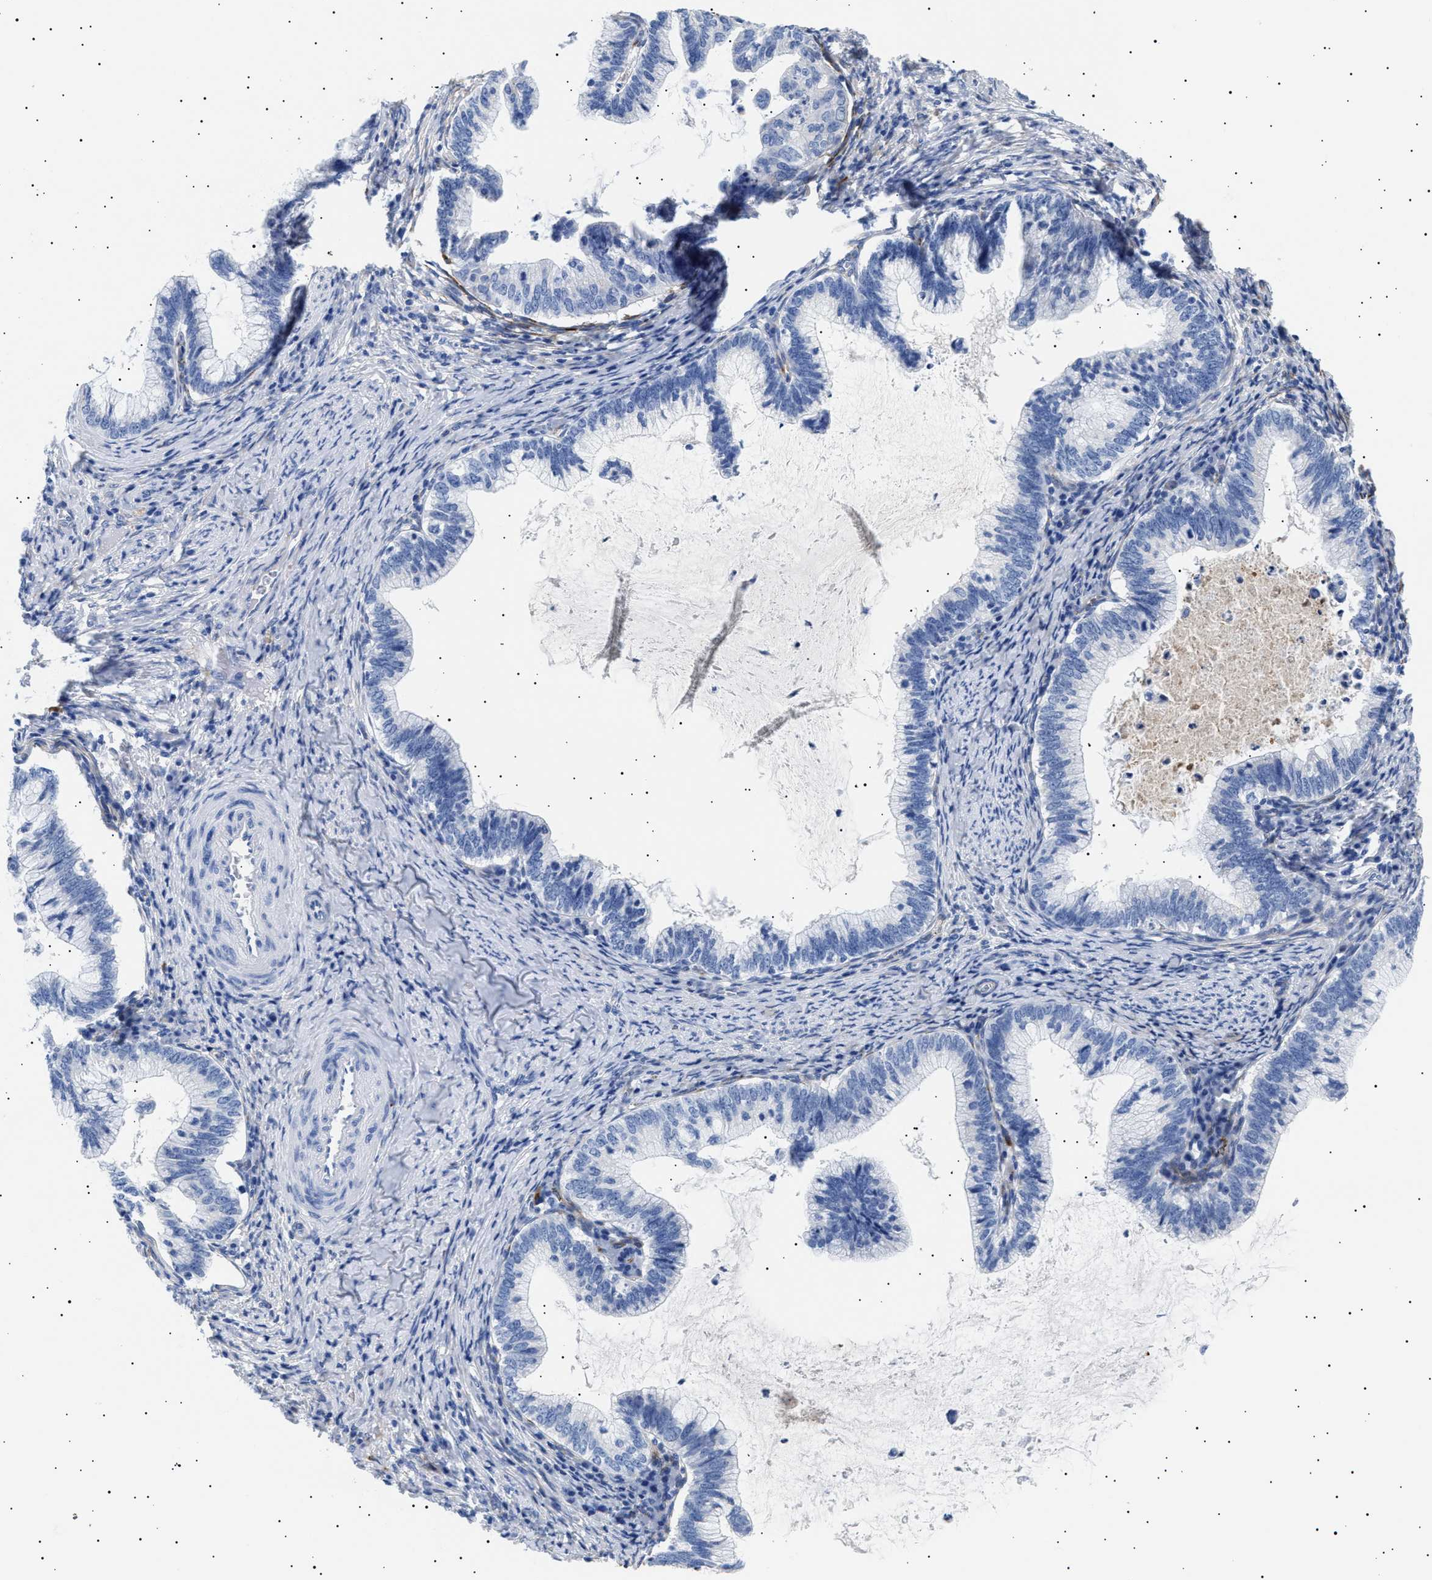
{"staining": {"intensity": "negative", "quantity": "none", "location": "none"}, "tissue": "cervical cancer", "cell_type": "Tumor cells", "image_type": "cancer", "snomed": [{"axis": "morphology", "description": "Adenocarcinoma, NOS"}, {"axis": "topography", "description": "Cervix"}], "caption": "The histopathology image exhibits no staining of tumor cells in cervical adenocarcinoma.", "gene": "HEMGN", "patient": {"sex": "female", "age": 36}}